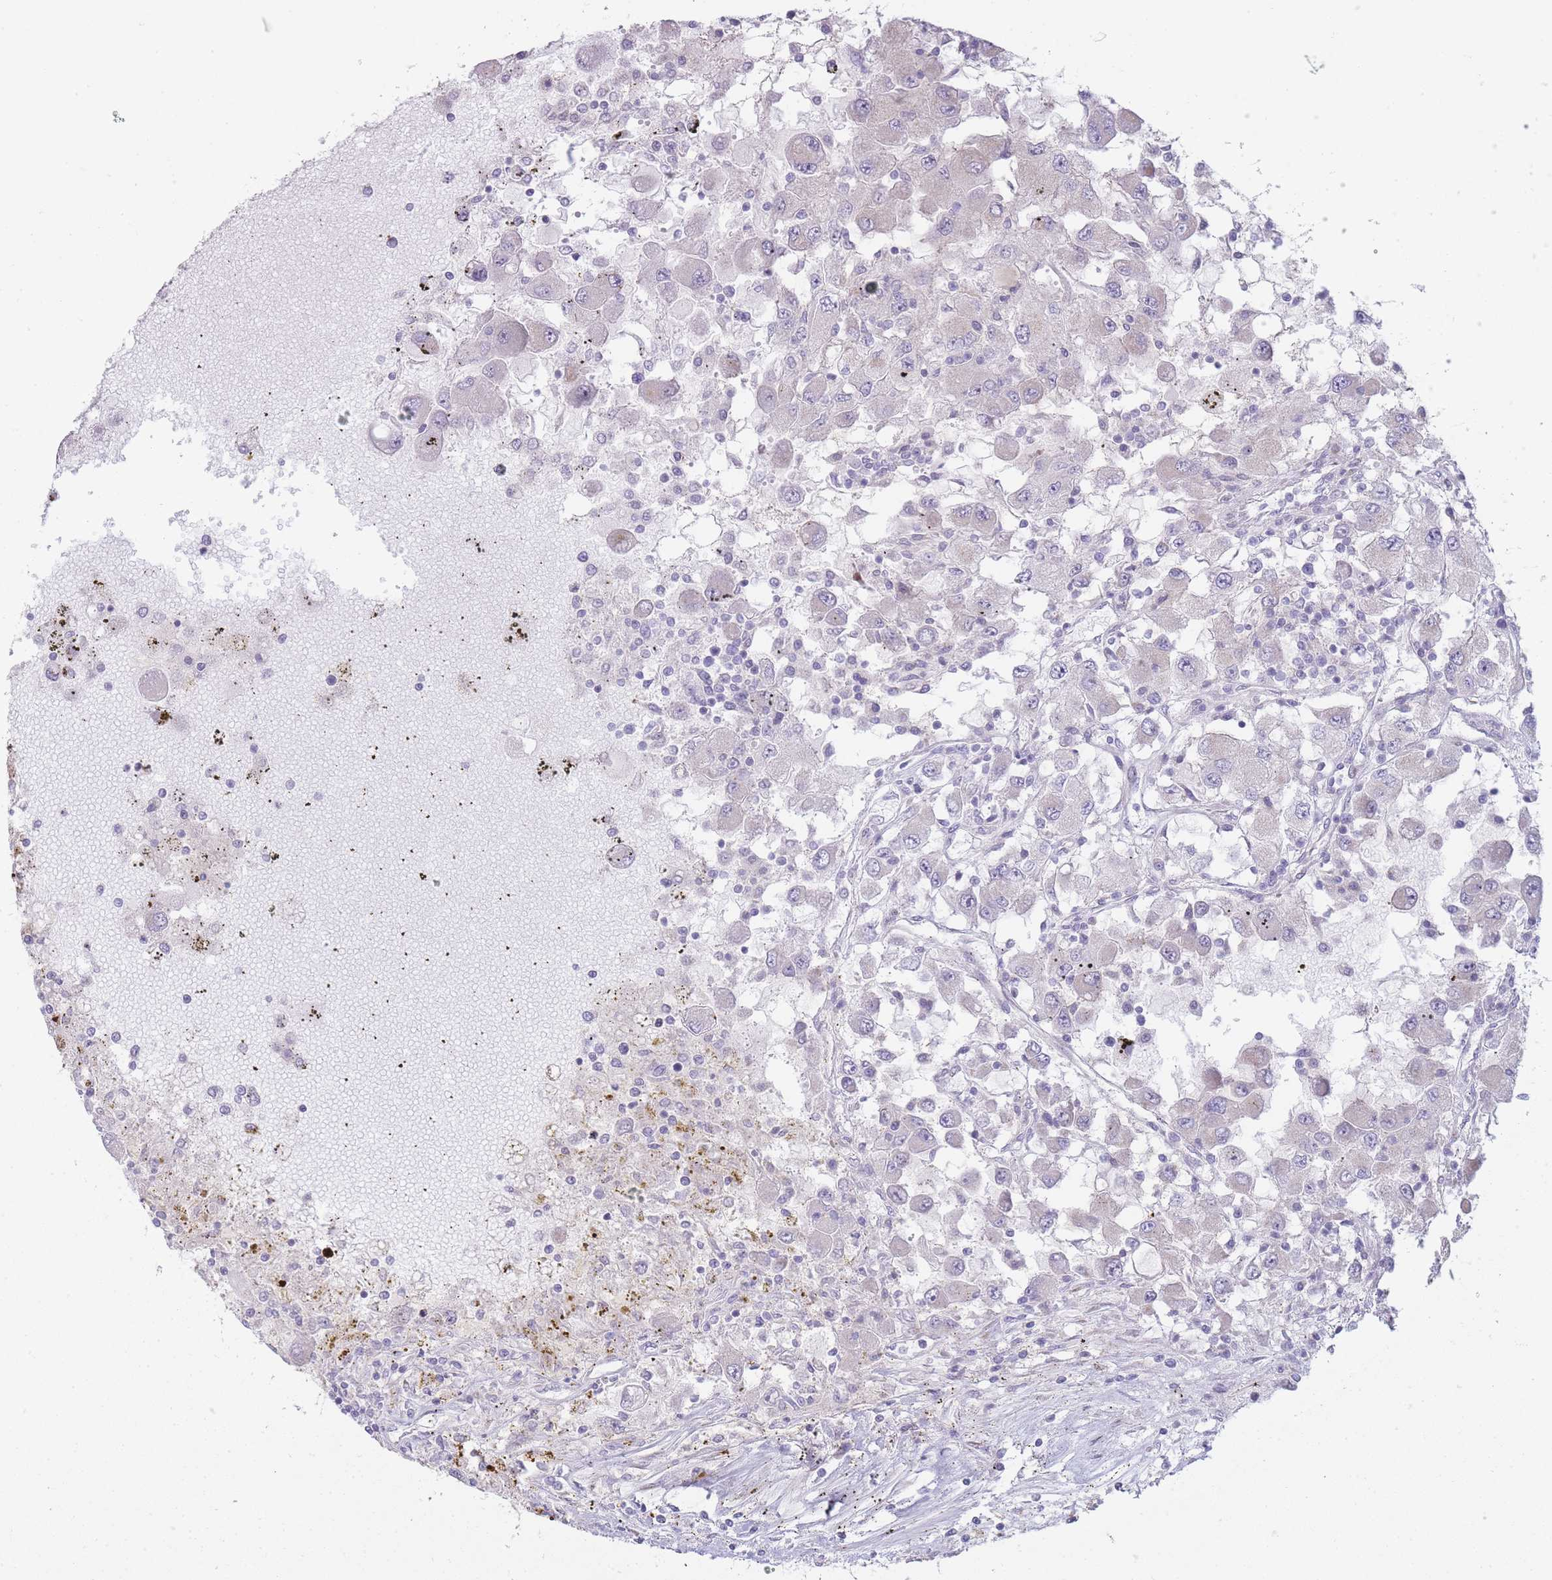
{"staining": {"intensity": "negative", "quantity": "none", "location": "none"}, "tissue": "renal cancer", "cell_type": "Tumor cells", "image_type": "cancer", "snomed": [{"axis": "morphology", "description": "Adenocarcinoma, NOS"}, {"axis": "topography", "description": "Kidney"}], "caption": "A micrograph of human renal cancer (adenocarcinoma) is negative for staining in tumor cells. (Stains: DAB immunohistochemistry (IHC) with hematoxylin counter stain, Microscopy: brightfield microscopy at high magnification).", "gene": "PPP3R2", "patient": {"sex": "female", "age": 67}}